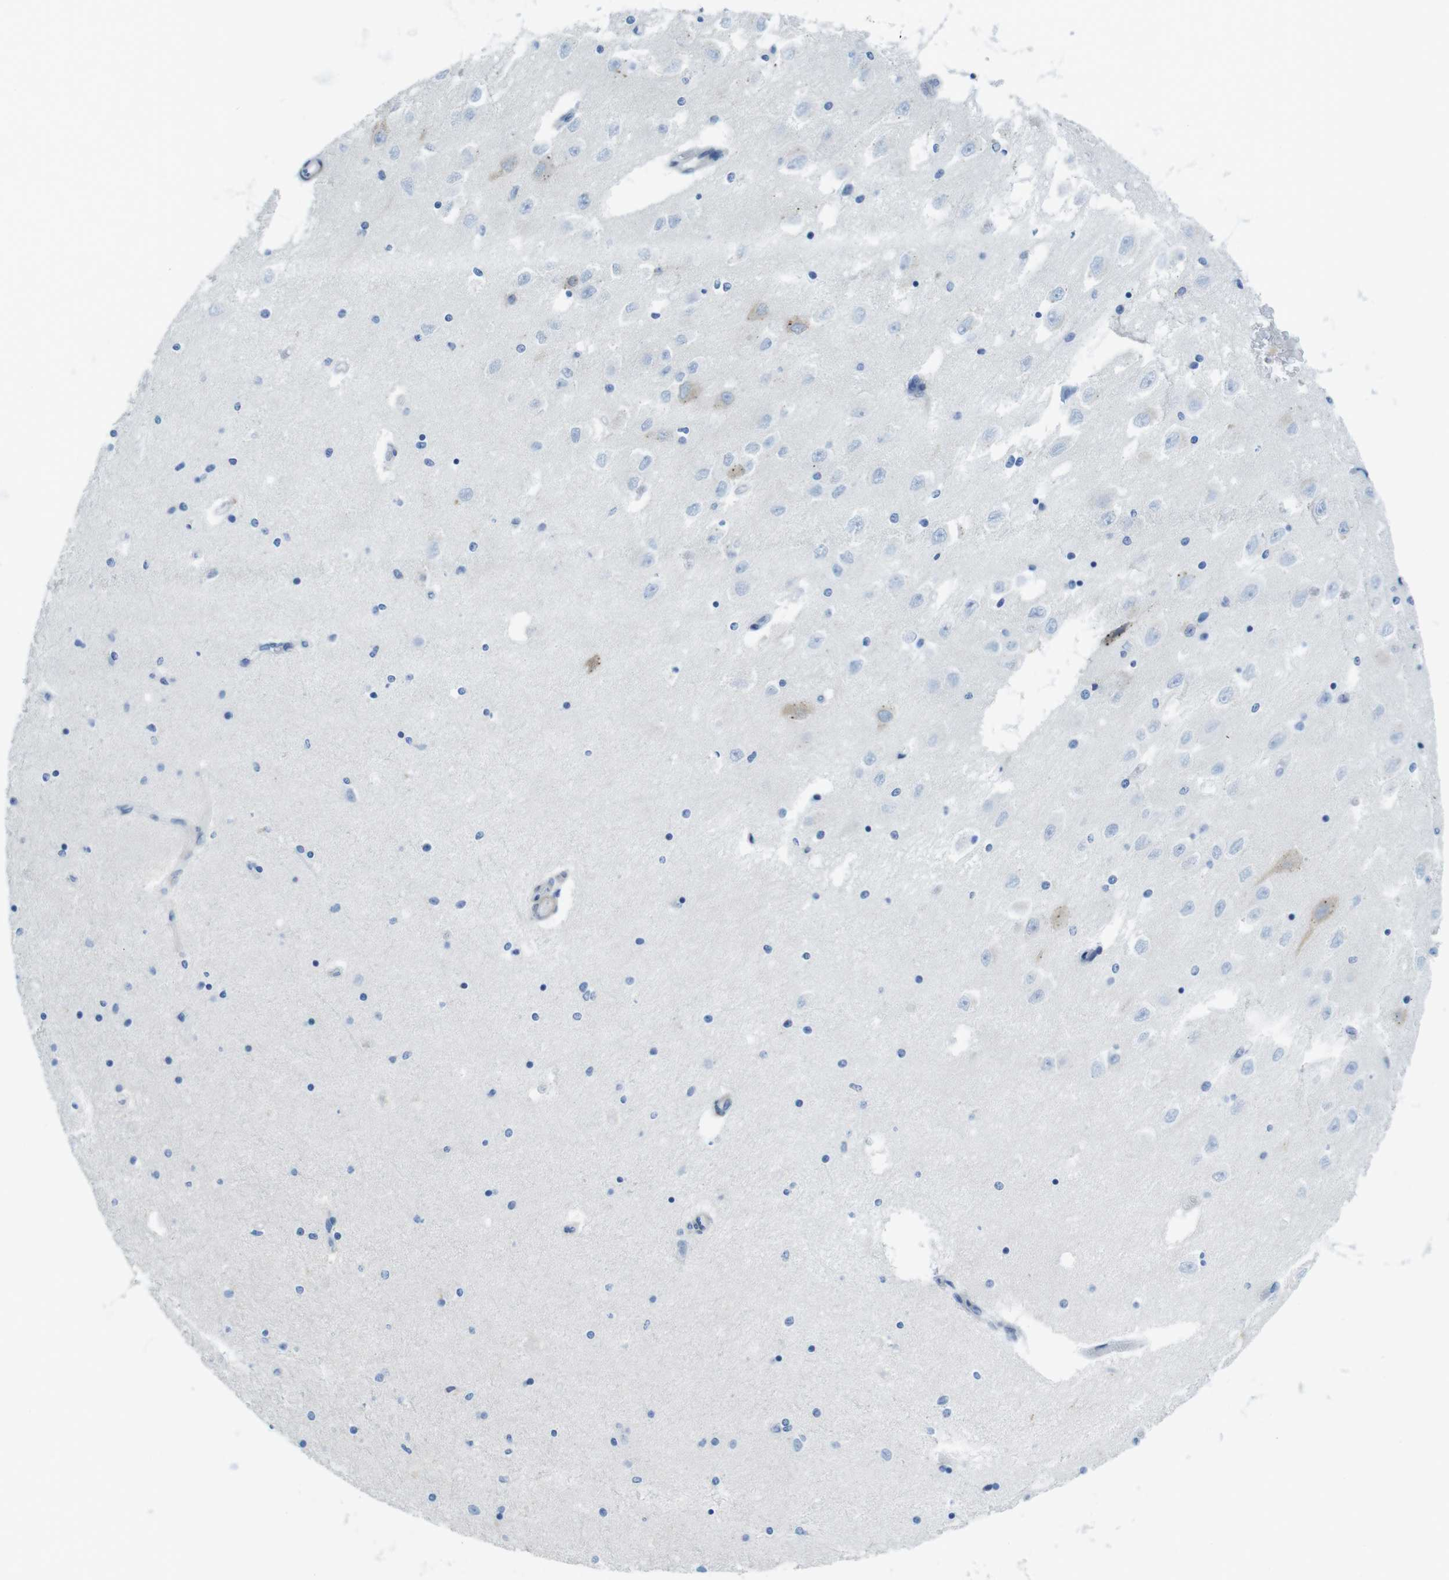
{"staining": {"intensity": "negative", "quantity": "none", "location": "none"}, "tissue": "hippocampus", "cell_type": "Glial cells", "image_type": "normal", "snomed": [{"axis": "morphology", "description": "Normal tissue, NOS"}, {"axis": "topography", "description": "Hippocampus"}], "caption": "An IHC micrograph of unremarkable hippocampus is shown. There is no staining in glial cells of hippocampus. Brightfield microscopy of IHC stained with DAB (brown) and hematoxylin (blue), captured at high magnification.", "gene": "ASIC5", "patient": {"sex": "female", "age": 54}}